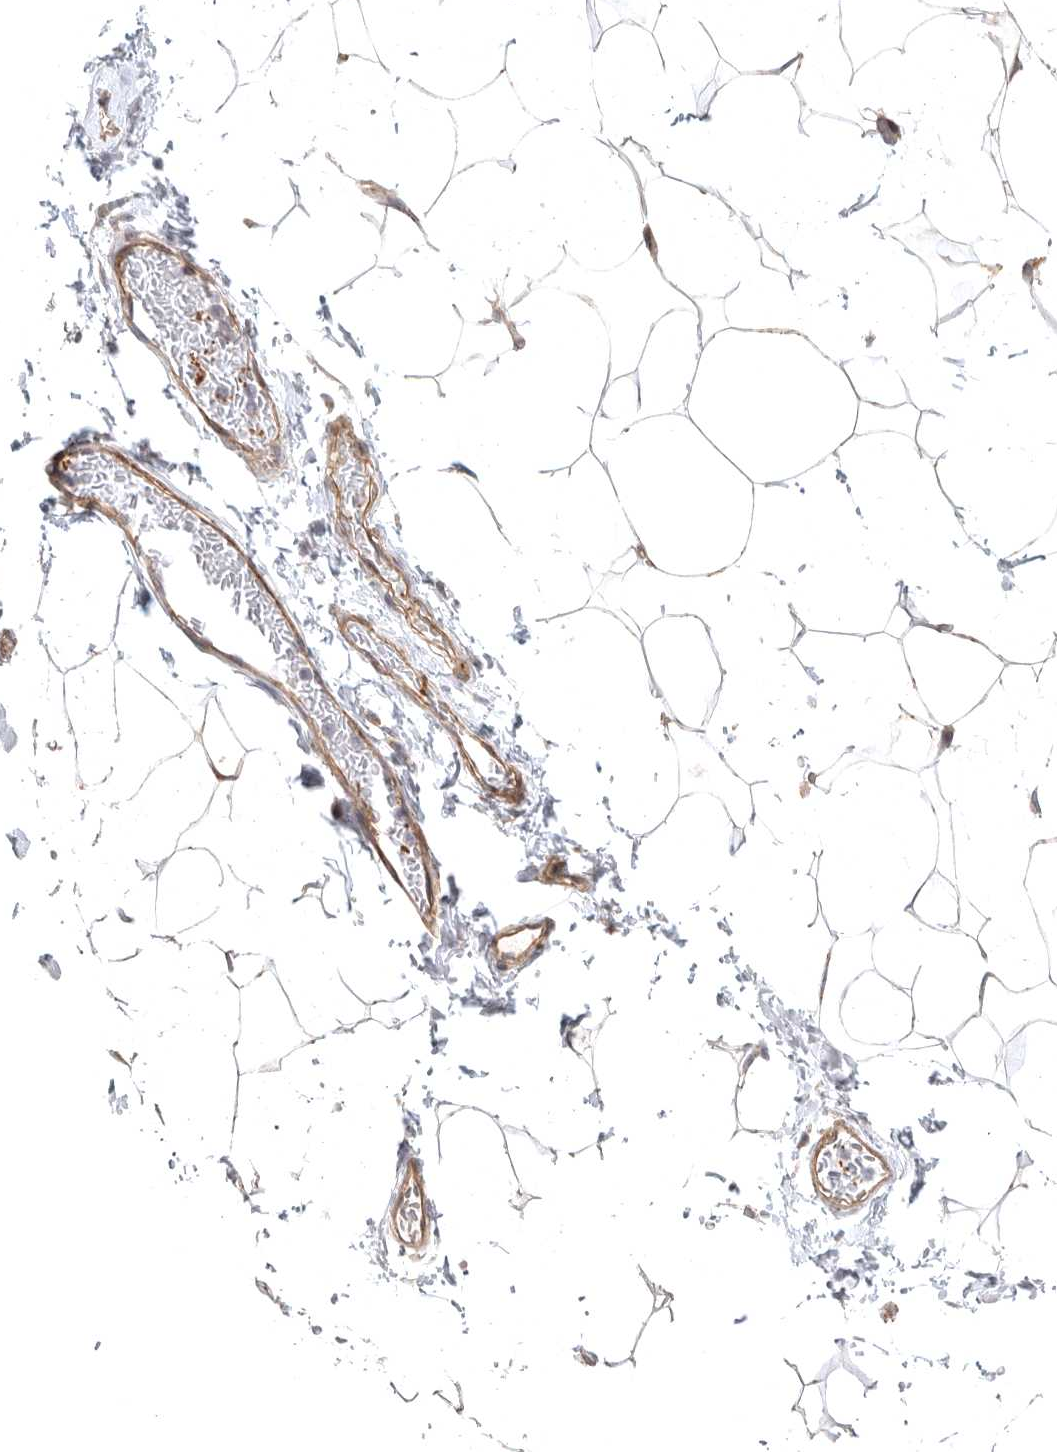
{"staining": {"intensity": "moderate", "quantity": ">75%", "location": "cytoplasmic/membranous"}, "tissue": "adipose tissue", "cell_type": "Adipocytes", "image_type": "normal", "snomed": [{"axis": "morphology", "description": "Normal tissue, NOS"}, {"axis": "topography", "description": "Soft tissue"}], "caption": "Moderate cytoplasmic/membranous expression is appreciated in approximately >75% of adipocytes in benign adipose tissue.", "gene": "LONRF1", "patient": {"sex": "male", "age": 72}}